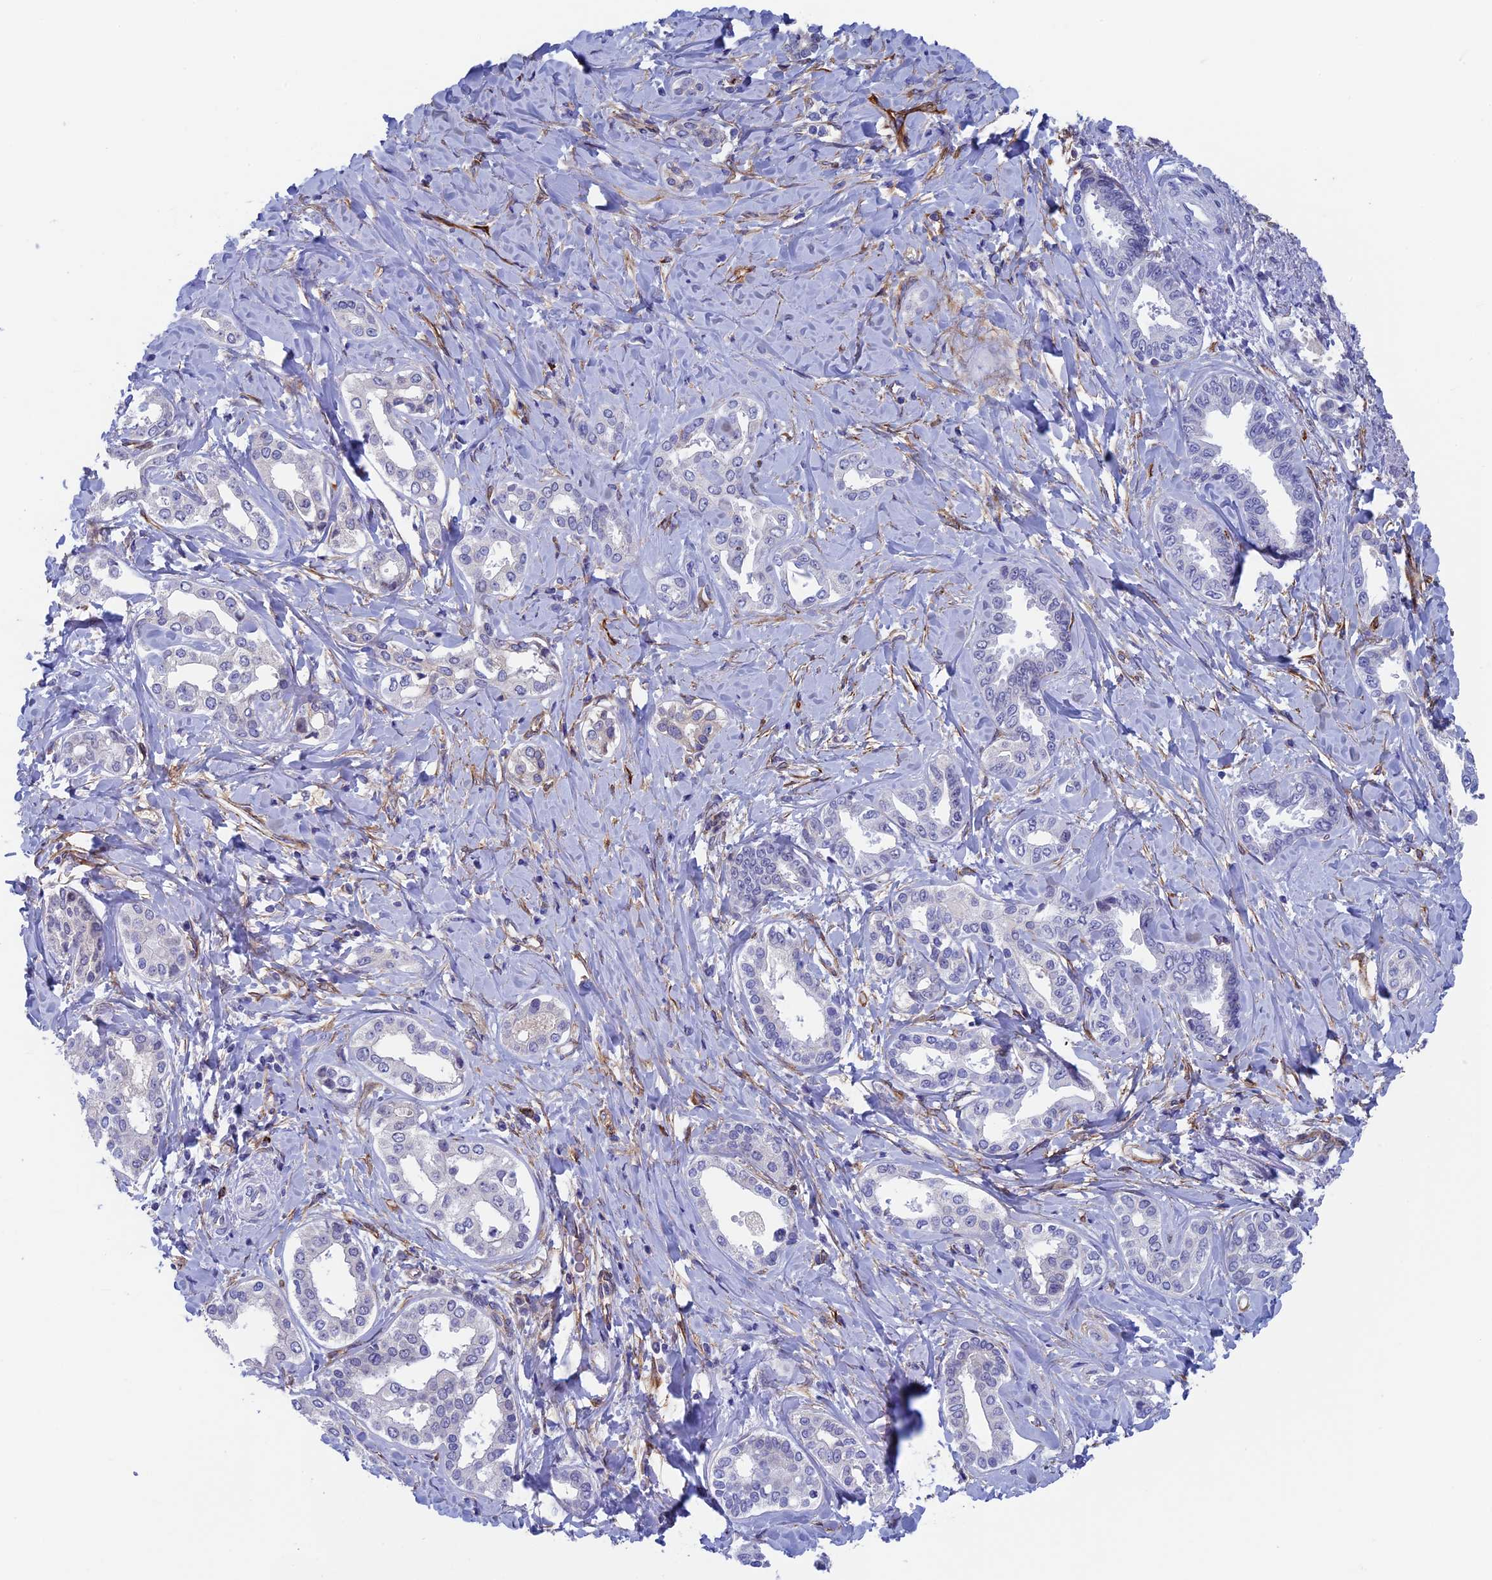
{"staining": {"intensity": "negative", "quantity": "none", "location": "none"}, "tissue": "liver cancer", "cell_type": "Tumor cells", "image_type": "cancer", "snomed": [{"axis": "morphology", "description": "Cholangiocarcinoma"}, {"axis": "topography", "description": "Liver"}], "caption": "Immunohistochemistry of human liver cancer exhibits no expression in tumor cells.", "gene": "INSYN1", "patient": {"sex": "female", "age": 77}}